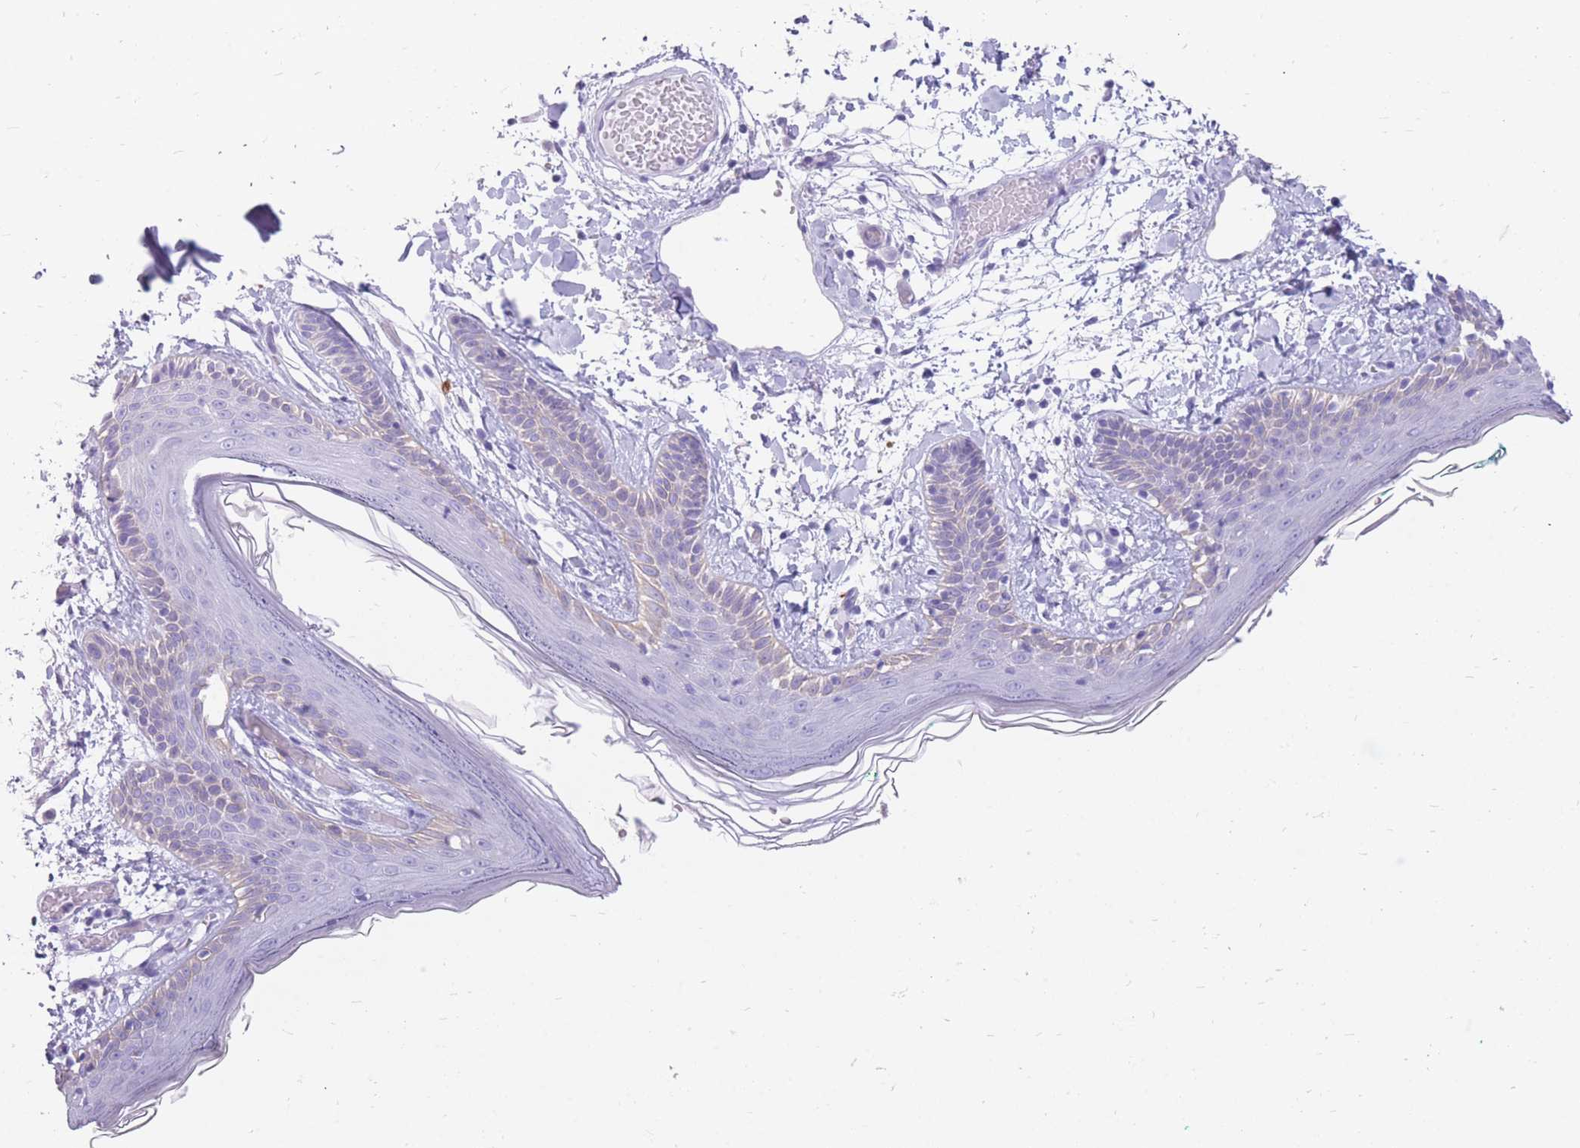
{"staining": {"intensity": "negative", "quantity": "none", "location": "none"}, "tissue": "skin", "cell_type": "Fibroblasts", "image_type": "normal", "snomed": [{"axis": "morphology", "description": "Normal tissue, NOS"}, {"axis": "topography", "description": "Skin"}], "caption": "High power microscopy histopathology image of an IHC micrograph of unremarkable skin, revealing no significant staining in fibroblasts.", "gene": "ZFP37", "patient": {"sex": "male", "age": 79}}